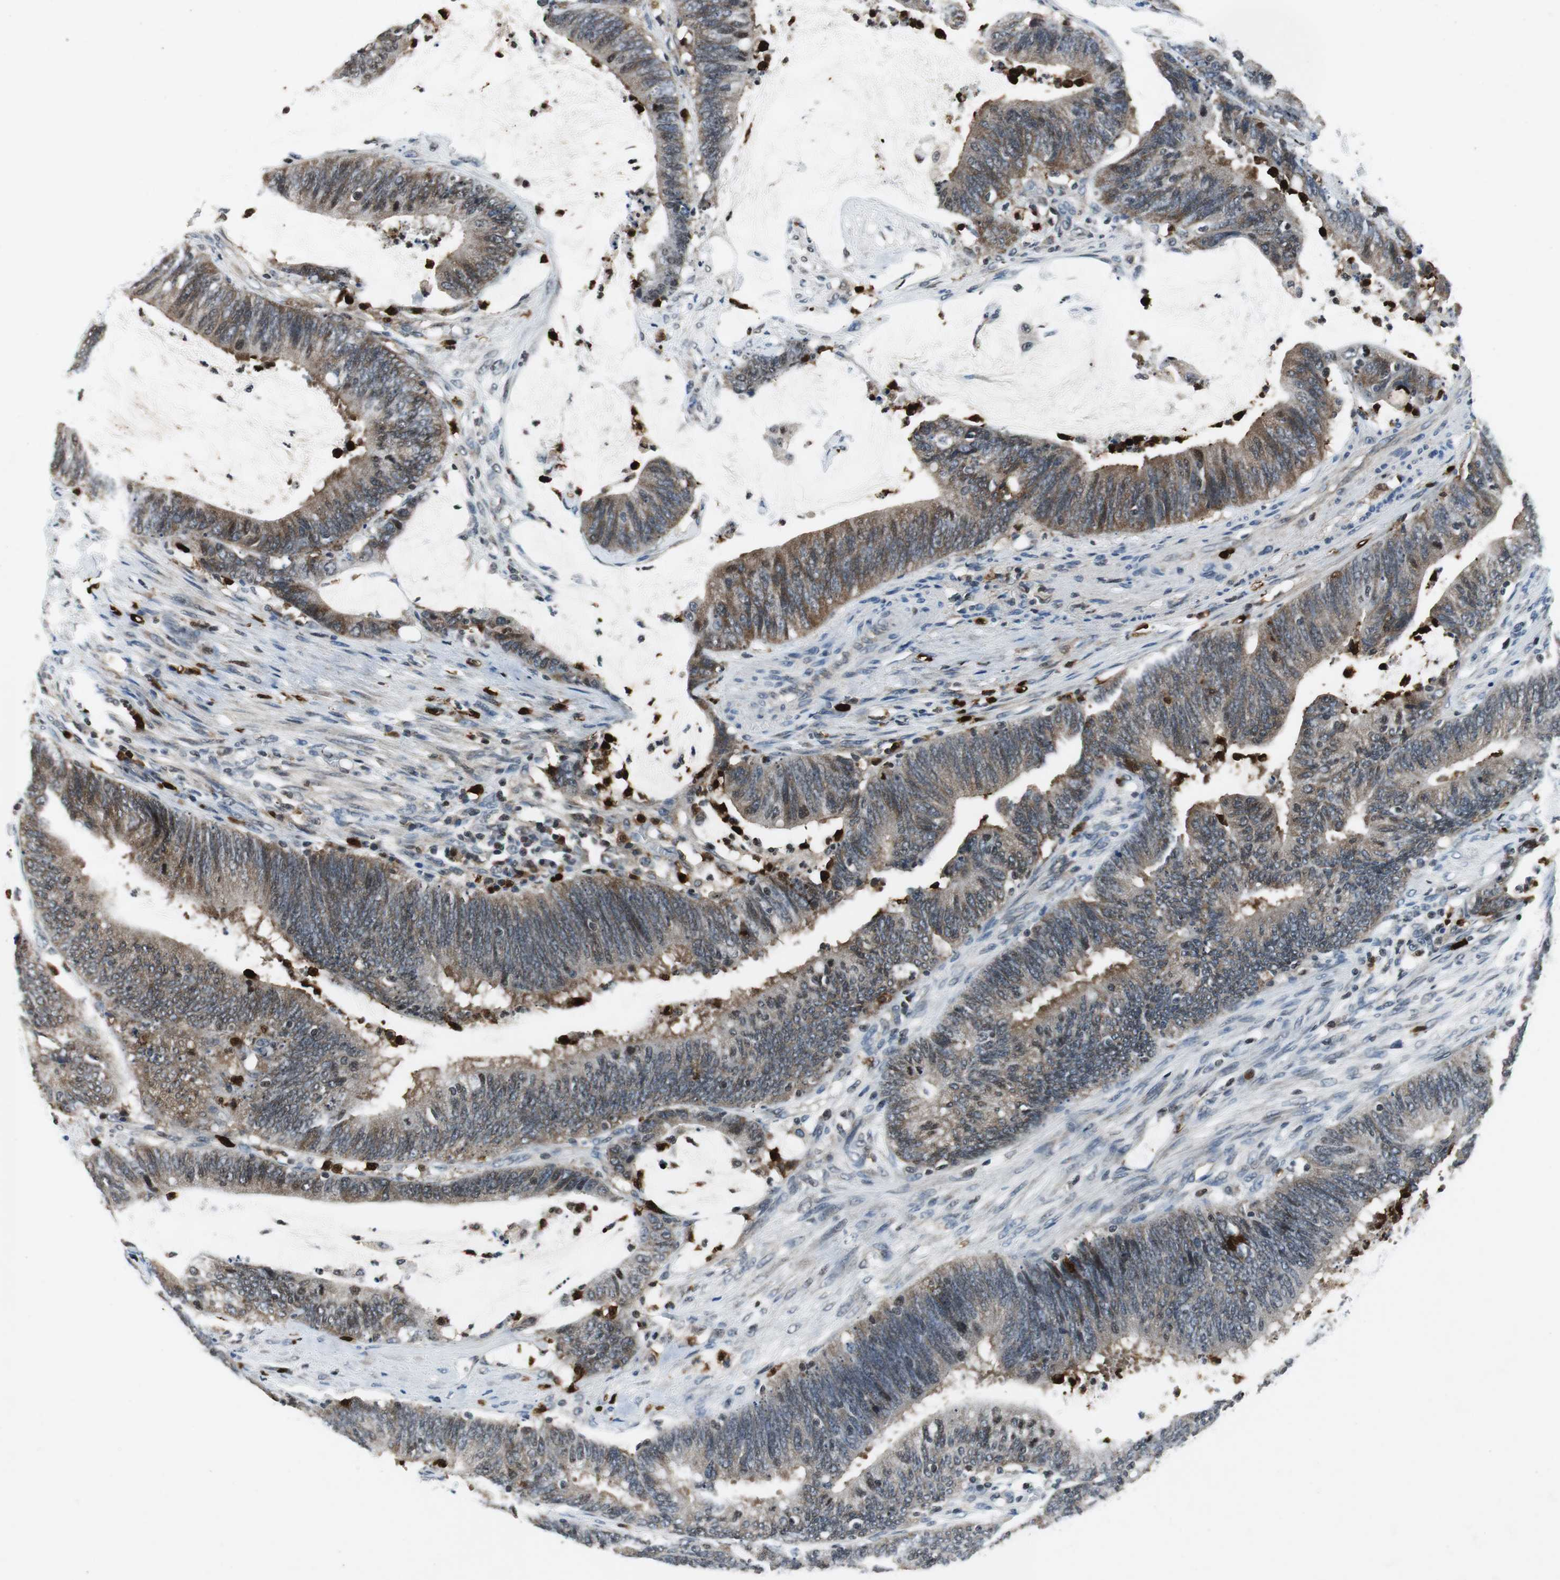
{"staining": {"intensity": "weak", "quantity": "25%-75%", "location": "cytoplasmic/membranous,nuclear"}, "tissue": "colorectal cancer", "cell_type": "Tumor cells", "image_type": "cancer", "snomed": [{"axis": "morphology", "description": "Adenocarcinoma, NOS"}, {"axis": "topography", "description": "Rectum"}], "caption": "A photomicrograph showing weak cytoplasmic/membranous and nuclear expression in about 25%-75% of tumor cells in colorectal adenocarcinoma, as visualized by brown immunohistochemical staining.", "gene": "ORM1", "patient": {"sex": "female", "age": 66}}